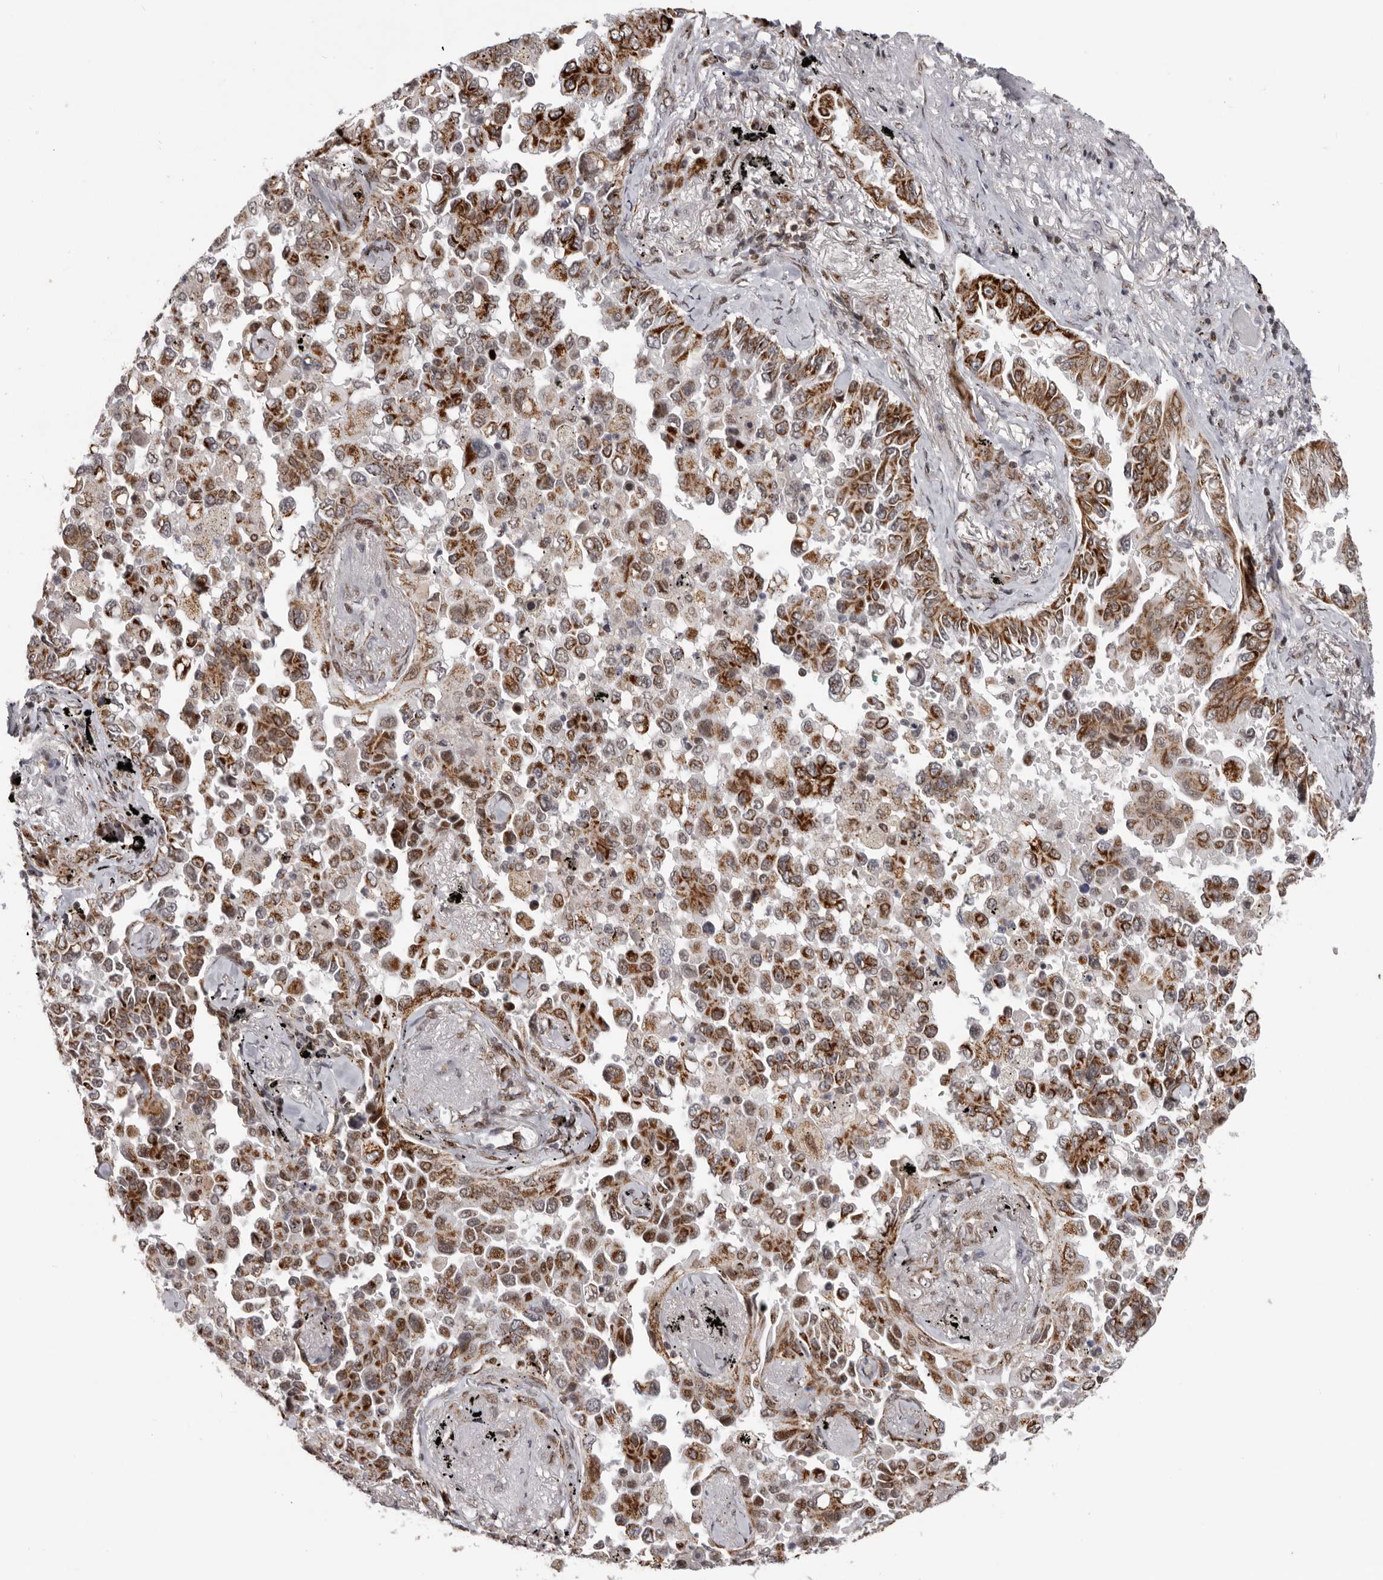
{"staining": {"intensity": "moderate", "quantity": ">75%", "location": "cytoplasmic/membranous"}, "tissue": "lung cancer", "cell_type": "Tumor cells", "image_type": "cancer", "snomed": [{"axis": "morphology", "description": "Adenocarcinoma, NOS"}, {"axis": "topography", "description": "Lung"}], "caption": "This histopathology image displays IHC staining of lung adenocarcinoma, with medium moderate cytoplasmic/membranous staining in about >75% of tumor cells.", "gene": "C17orf99", "patient": {"sex": "female", "age": 67}}